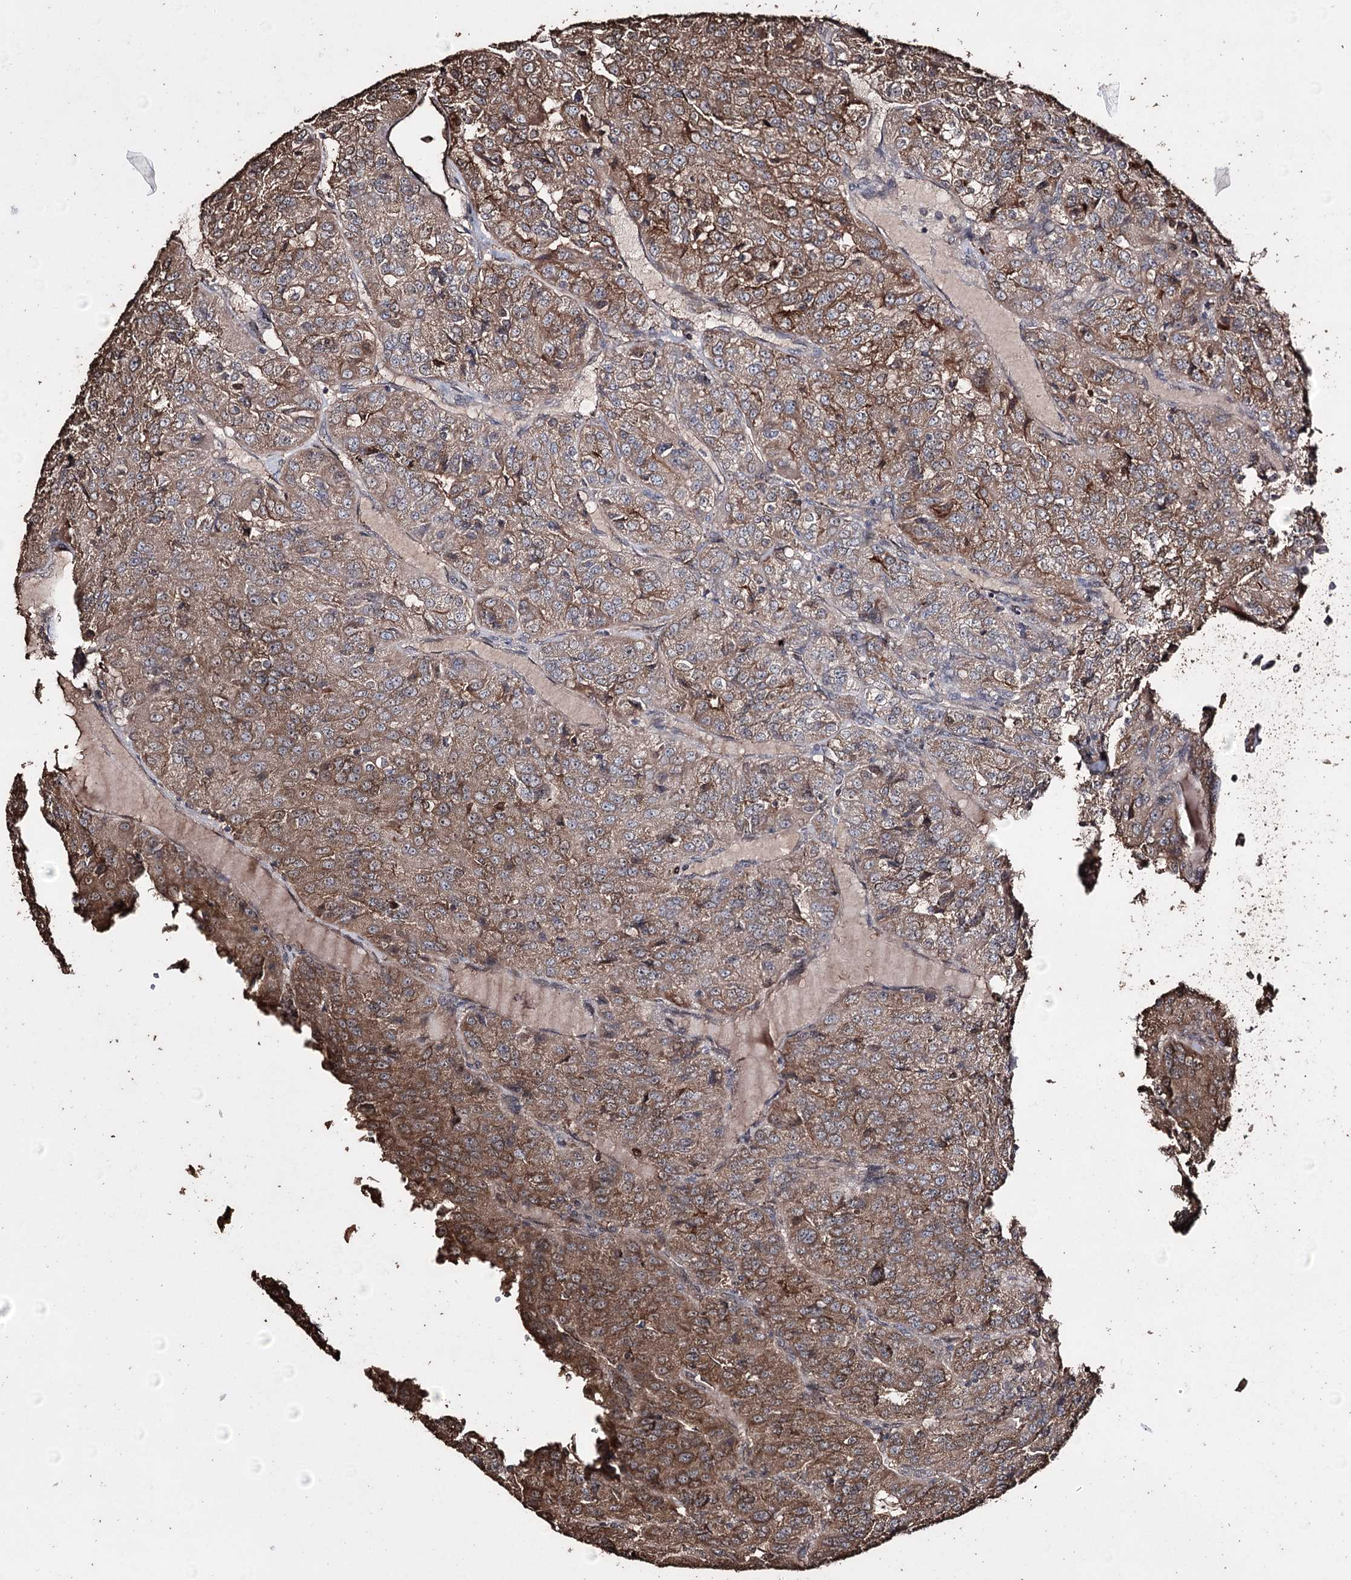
{"staining": {"intensity": "moderate", "quantity": ">75%", "location": "cytoplasmic/membranous"}, "tissue": "renal cancer", "cell_type": "Tumor cells", "image_type": "cancer", "snomed": [{"axis": "morphology", "description": "Adenocarcinoma, NOS"}, {"axis": "topography", "description": "Kidney"}], "caption": "About >75% of tumor cells in adenocarcinoma (renal) show moderate cytoplasmic/membranous protein staining as visualized by brown immunohistochemical staining.", "gene": "ZNF662", "patient": {"sex": "female", "age": 63}}